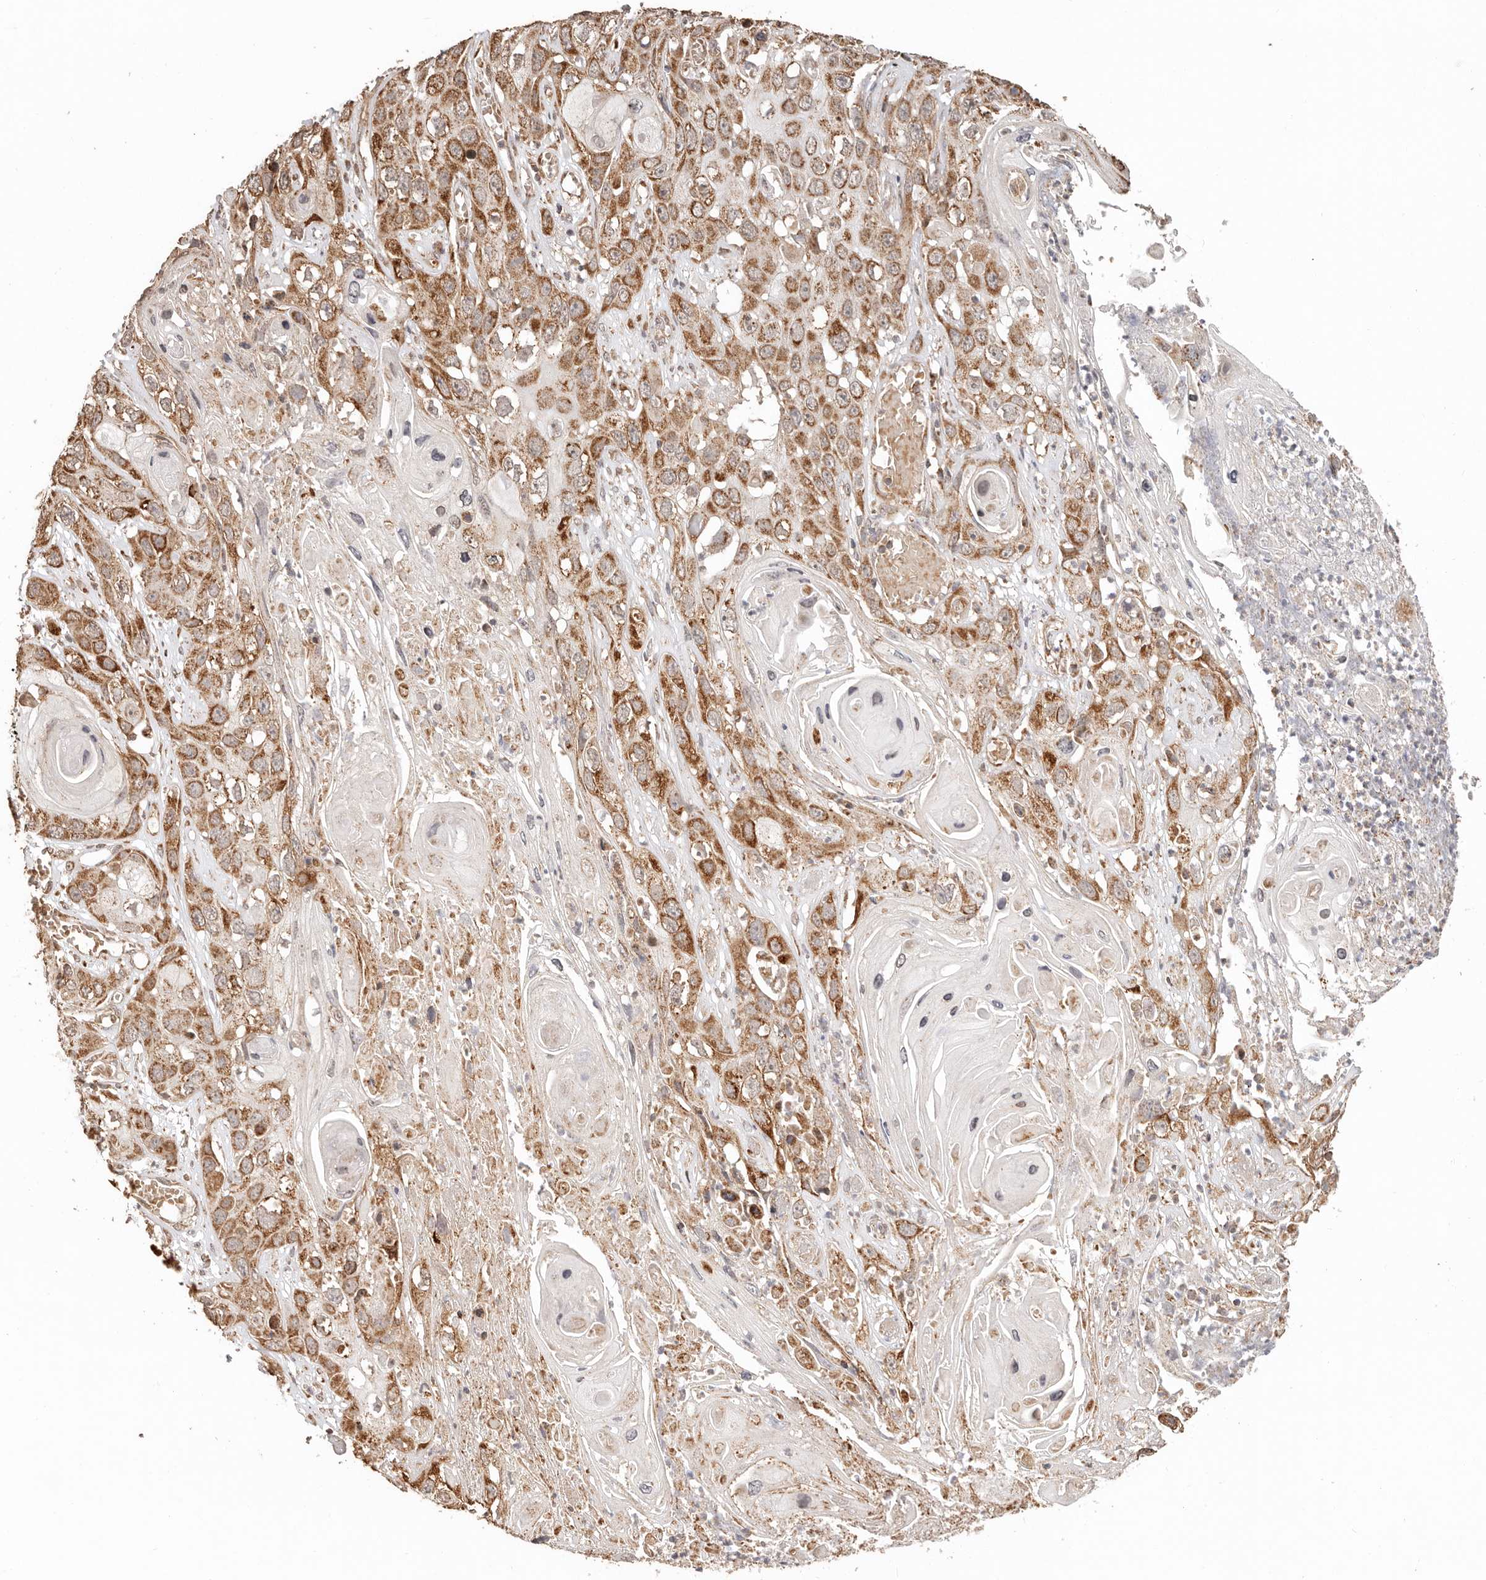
{"staining": {"intensity": "moderate", "quantity": ">75%", "location": "cytoplasmic/membranous"}, "tissue": "skin cancer", "cell_type": "Tumor cells", "image_type": "cancer", "snomed": [{"axis": "morphology", "description": "Squamous cell carcinoma, NOS"}, {"axis": "topography", "description": "Skin"}], "caption": "IHC of human skin cancer exhibits medium levels of moderate cytoplasmic/membranous positivity in approximately >75% of tumor cells.", "gene": "NDUFB11", "patient": {"sex": "male", "age": 55}}